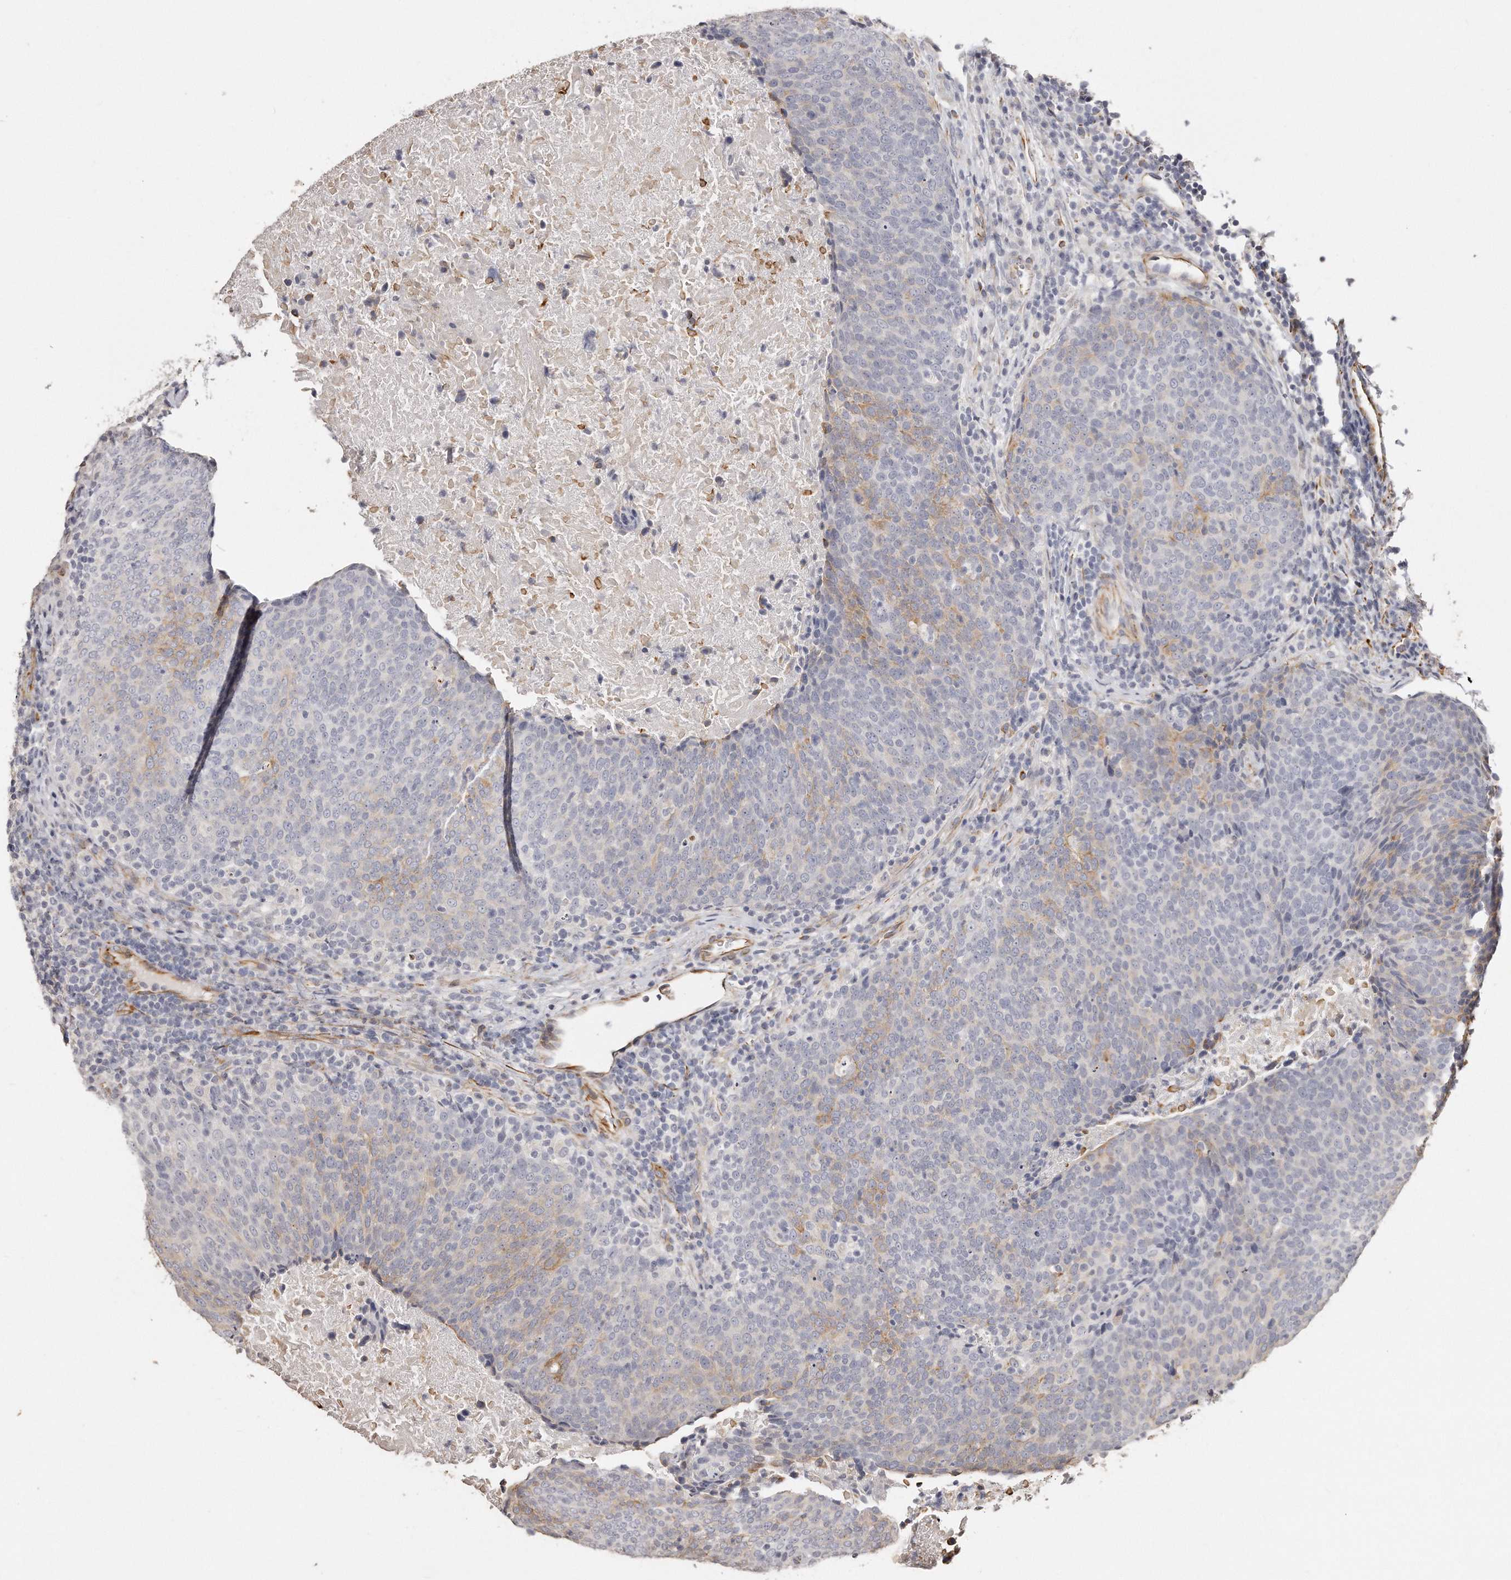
{"staining": {"intensity": "weak", "quantity": "<25%", "location": "cytoplasmic/membranous"}, "tissue": "head and neck cancer", "cell_type": "Tumor cells", "image_type": "cancer", "snomed": [{"axis": "morphology", "description": "Squamous cell carcinoma, NOS"}, {"axis": "morphology", "description": "Squamous cell carcinoma, metastatic, NOS"}, {"axis": "topography", "description": "Lymph node"}, {"axis": "topography", "description": "Head-Neck"}], "caption": "Immunohistochemical staining of head and neck cancer (squamous cell carcinoma) exhibits no significant positivity in tumor cells.", "gene": "ZYG11A", "patient": {"sex": "male", "age": 62}}